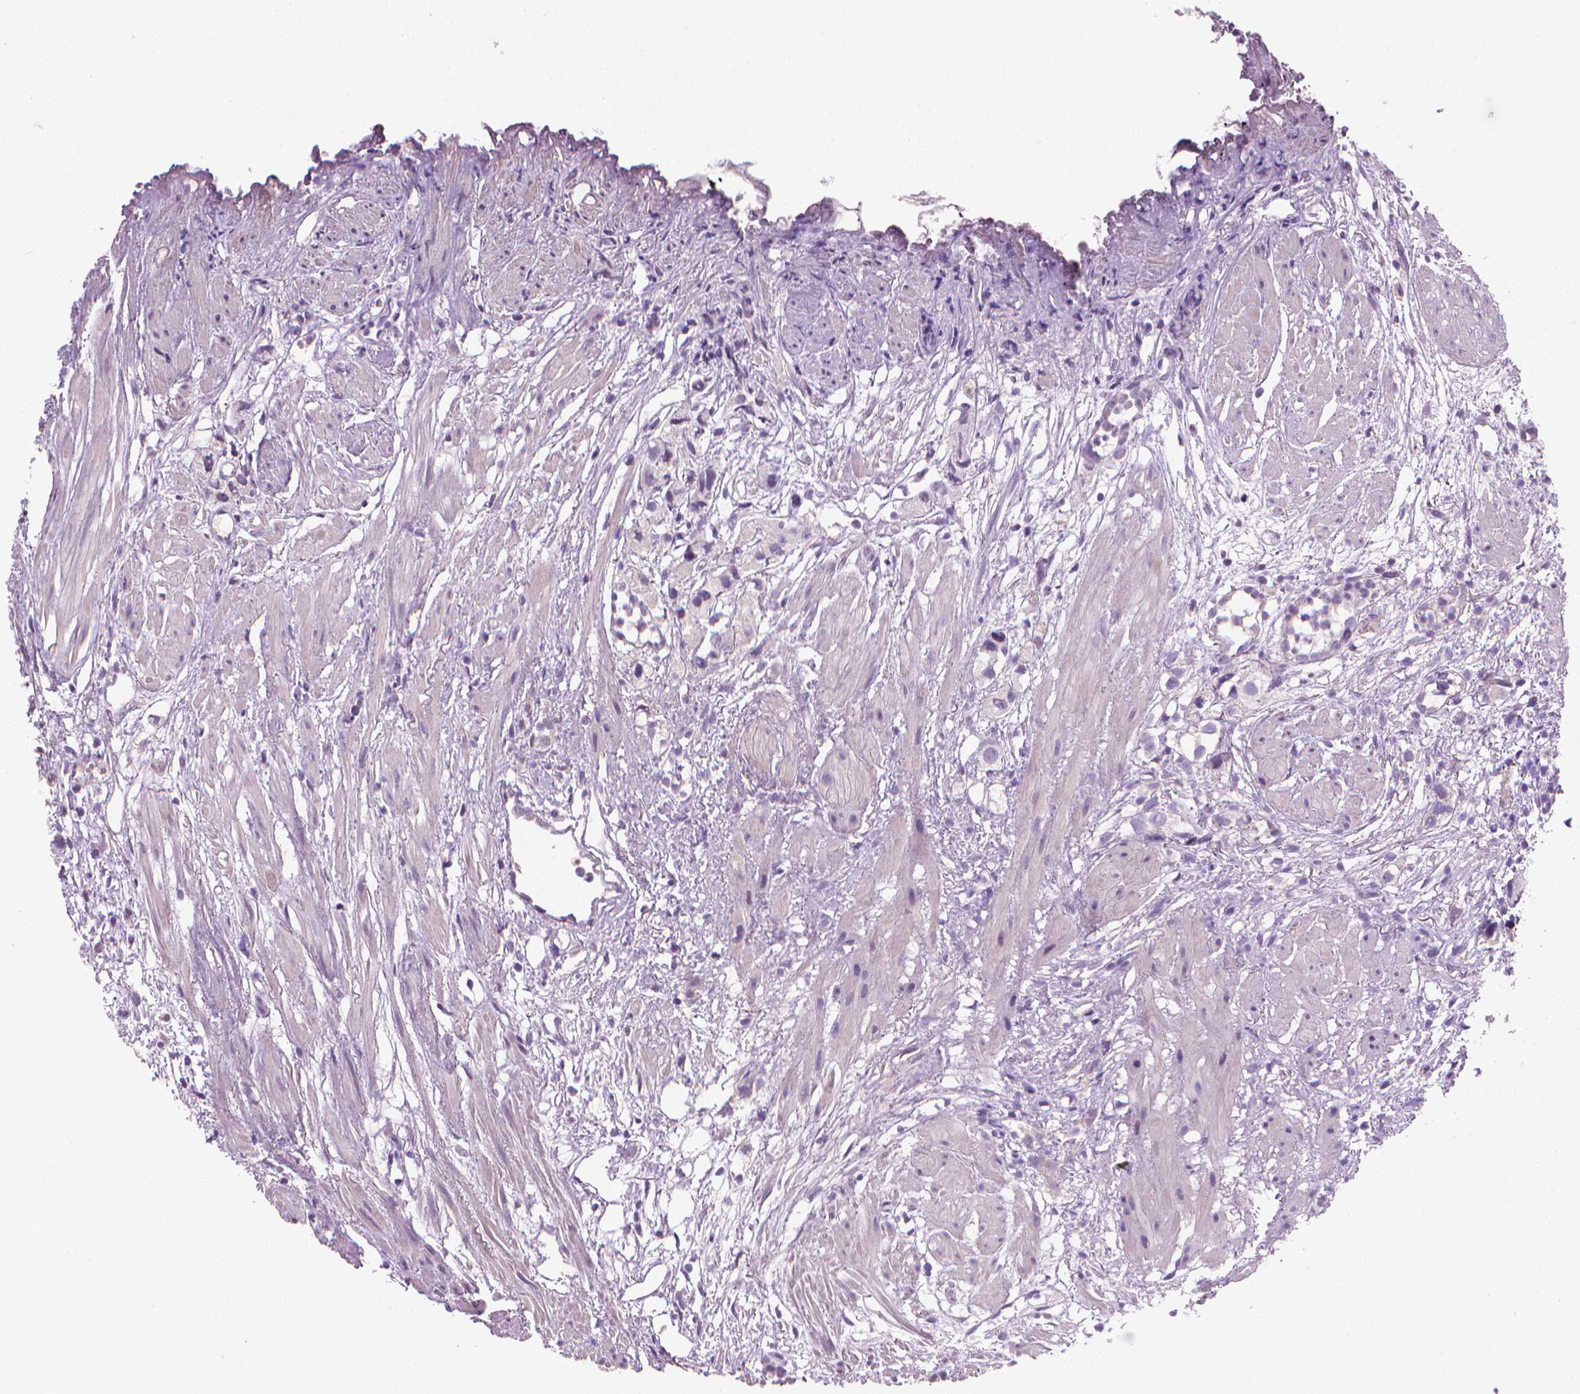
{"staining": {"intensity": "negative", "quantity": "none", "location": "none"}, "tissue": "prostate cancer", "cell_type": "Tumor cells", "image_type": "cancer", "snomed": [{"axis": "morphology", "description": "Adenocarcinoma, High grade"}, {"axis": "topography", "description": "Prostate"}], "caption": "The histopathology image displays no significant staining in tumor cells of prostate adenocarcinoma (high-grade). (Brightfield microscopy of DAB (3,3'-diaminobenzidine) immunohistochemistry (IHC) at high magnification).", "gene": "CLXN", "patient": {"sex": "male", "age": 68}}